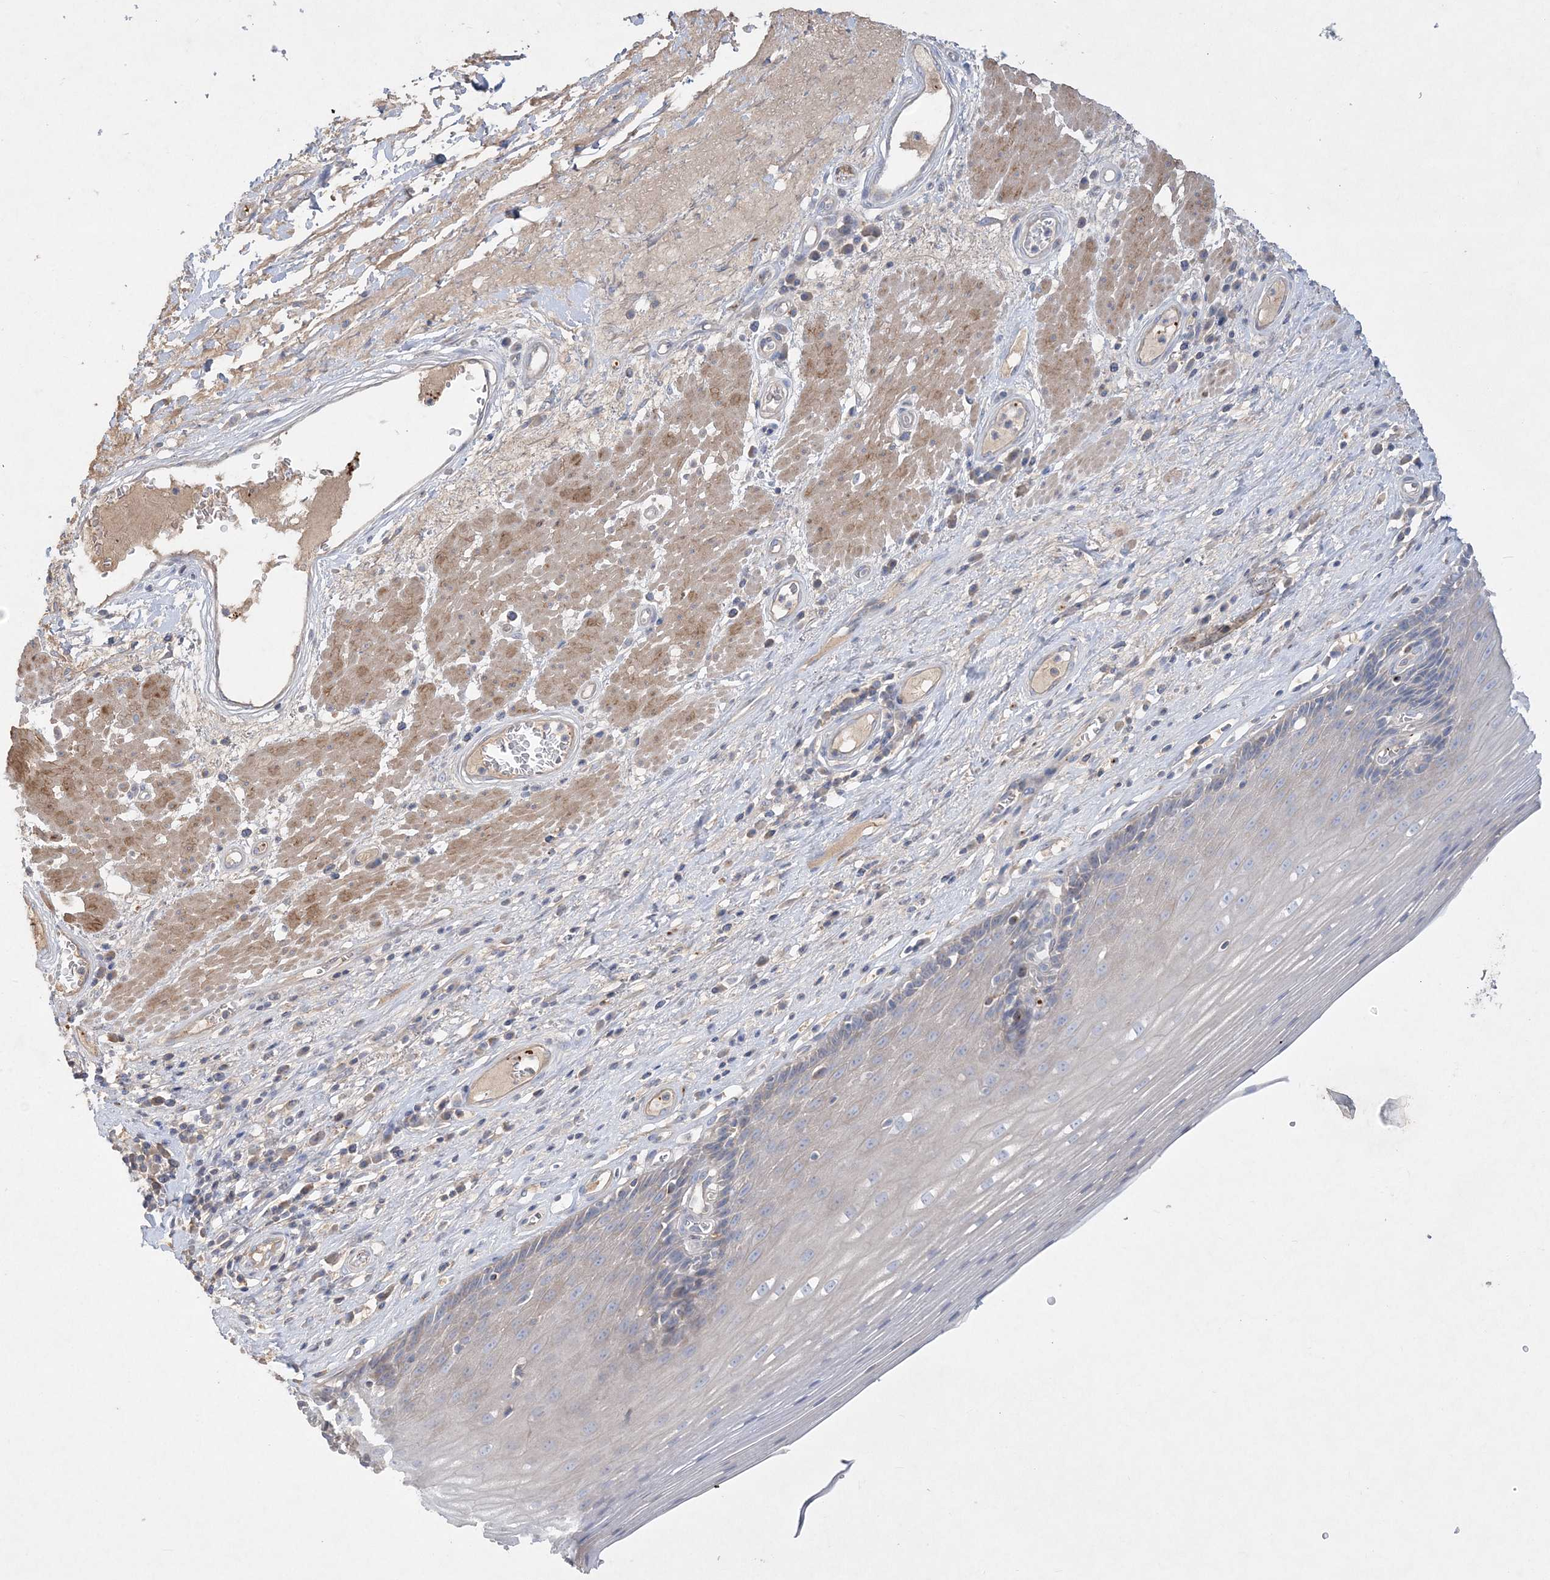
{"staining": {"intensity": "negative", "quantity": "none", "location": "none"}, "tissue": "esophagus", "cell_type": "Squamous epithelial cells", "image_type": "normal", "snomed": [{"axis": "morphology", "description": "Normal tissue, NOS"}, {"axis": "topography", "description": "Esophagus"}], "caption": "Immunohistochemical staining of normal esophagus exhibits no significant expression in squamous epithelial cells. Brightfield microscopy of IHC stained with DAB (3,3'-diaminobenzidine) (brown) and hematoxylin (blue), captured at high magnification.", "gene": "ADCK2", "patient": {"sex": "male", "age": 62}}